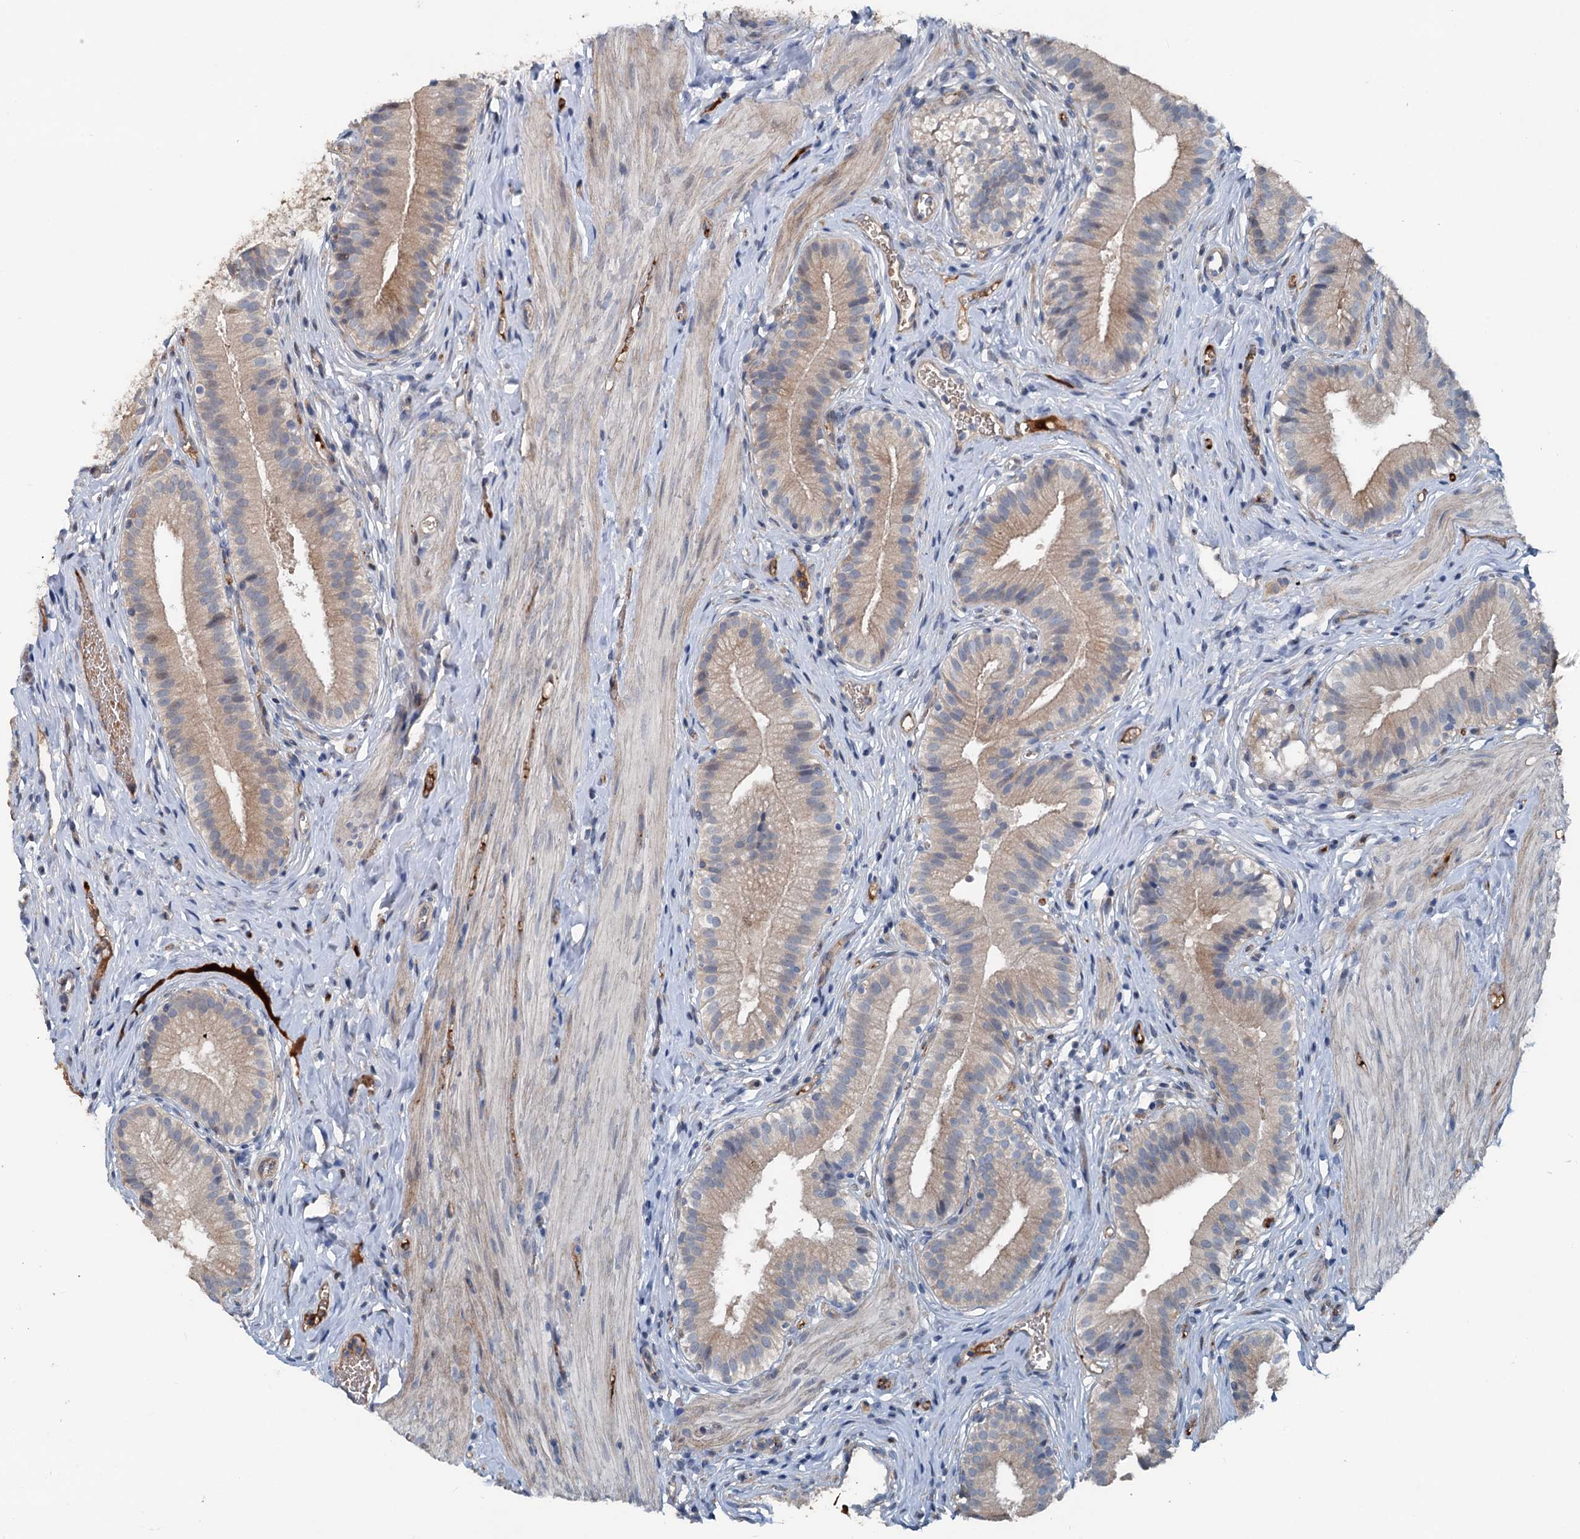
{"staining": {"intensity": "strong", "quantity": "25%-75%", "location": "cytoplasmic/membranous"}, "tissue": "gallbladder", "cell_type": "Glandular cells", "image_type": "normal", "snomed": [{"axis": "morphology", "description": "Normal tissue, NOS"}, {"axis": "topography", "description": "Gallbladder"}], "caption": "This histopathology image displays IHC staining of unremarkable gallbladder, with high strong cytoplasmic/membranous staining in about 25%-75% of glandular cells.", "gene": "TEDC1", "patient": {"sex": "female", "age": 47}}